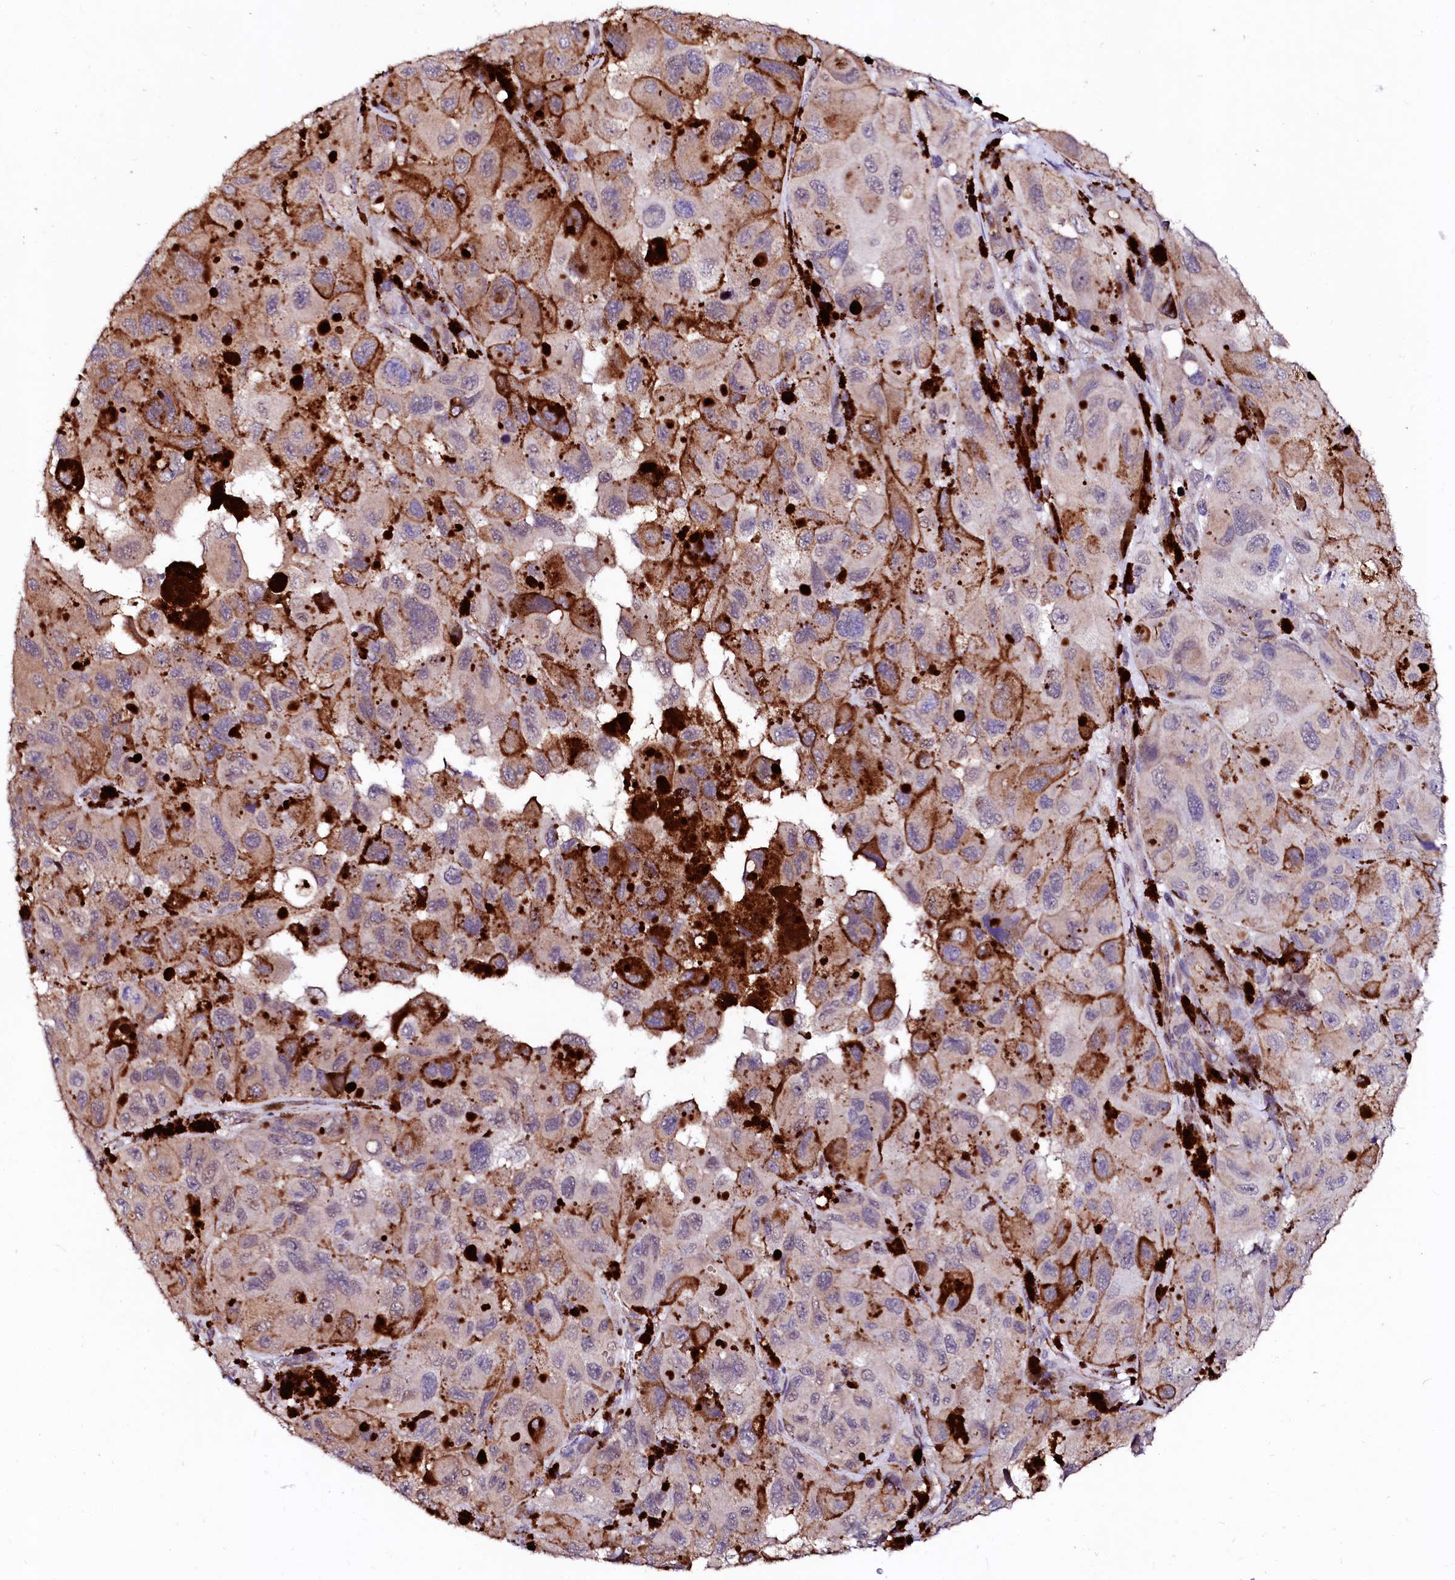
{"staining": {"intensity": "negative", "quantity": "none", "location": "none"}, "tissue": "melanoma", "cell_type": "Tumor cells", "image_type": "cancer", "snomed": [{"axis": "morphology", "description": "Malignant melanoma, NOS"}, {"axis": "topography", "description": "Skin"}], "caption": "Tumor cells are negative for brown protein staining in melanoma.", "gene": "GPR176", "patient": {"sex": "female", "age": 73}}